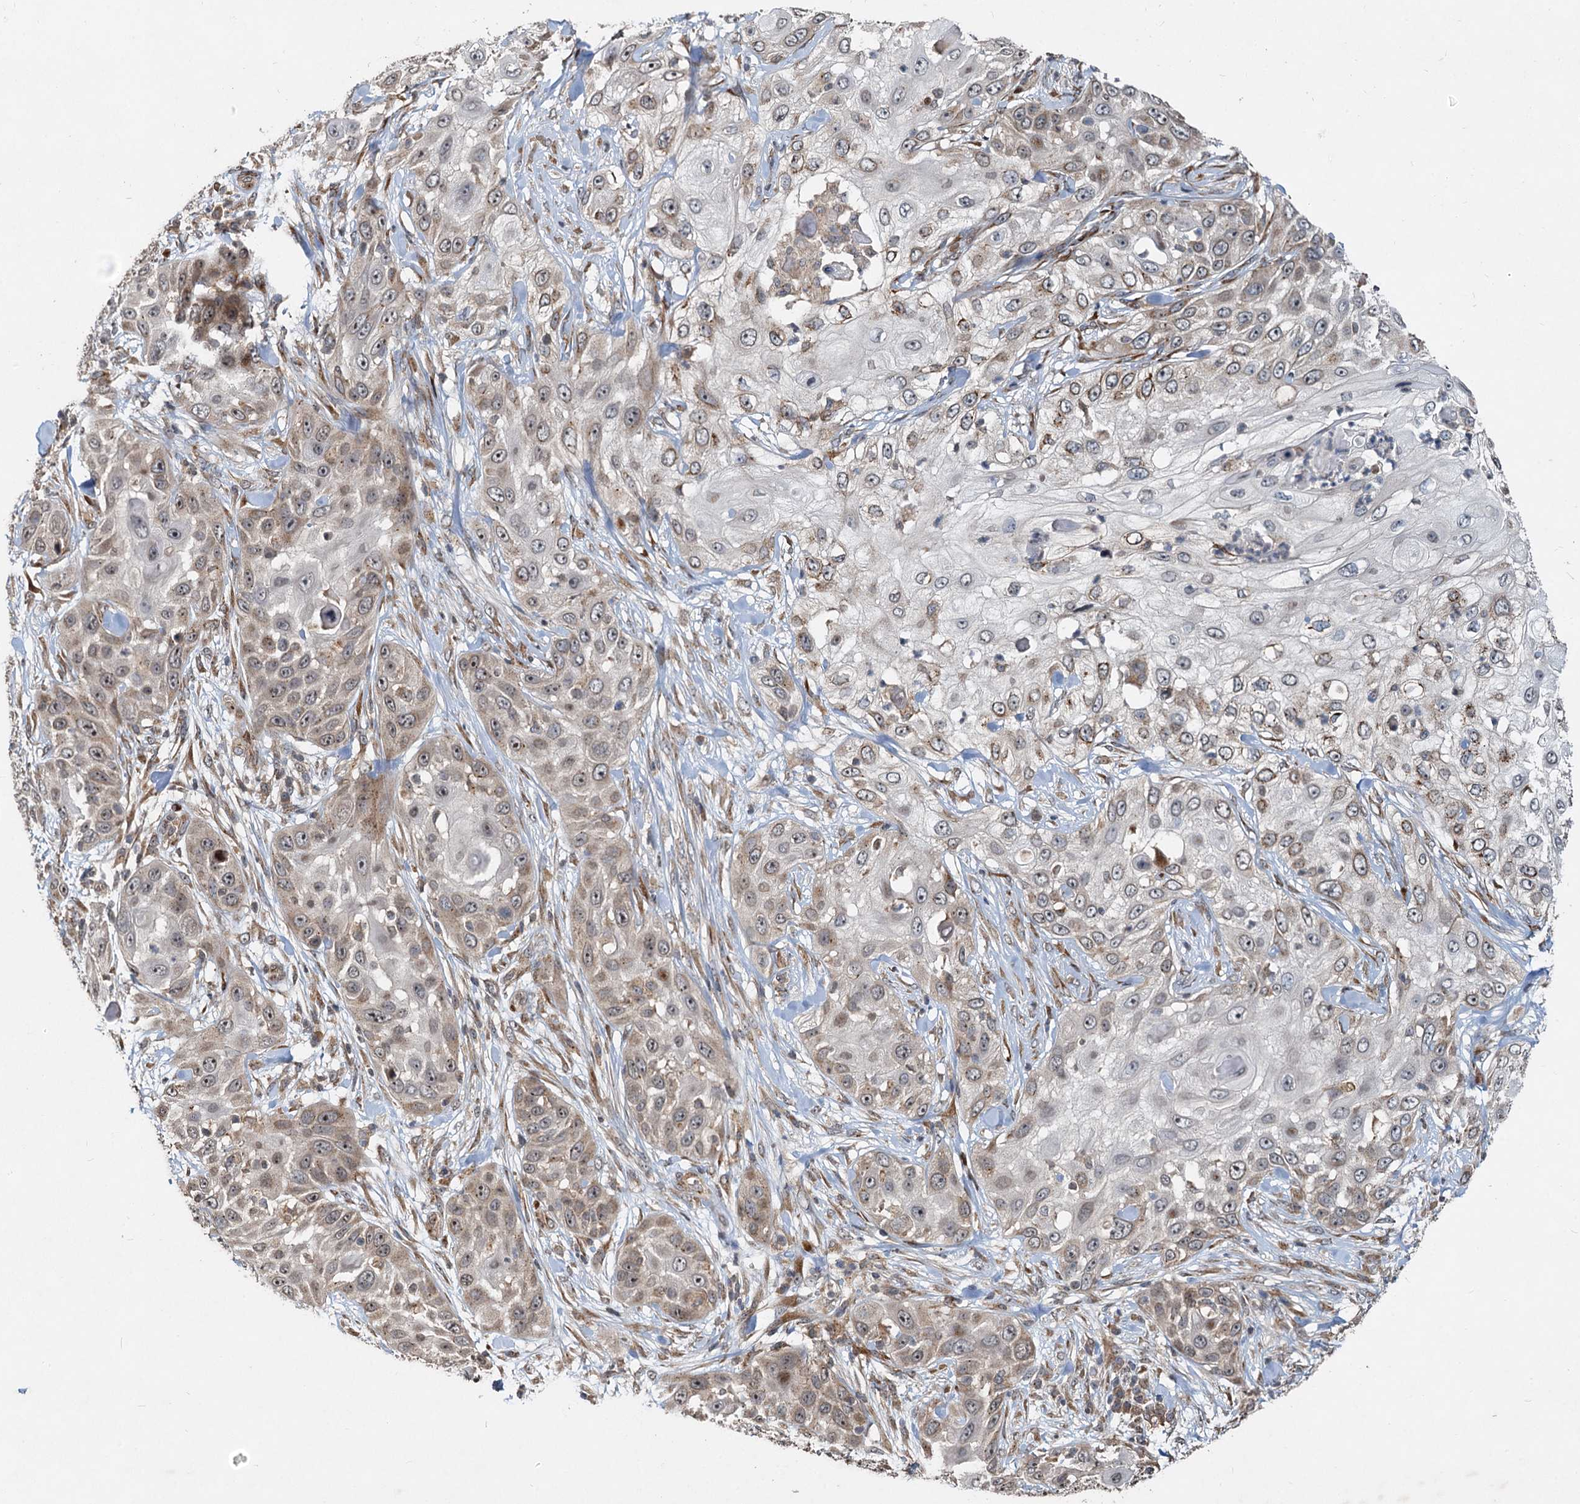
{"staining": {"intensity": "moderate", "quantity": "25%-75%", "location": "cytoplasmic/membranous"}, "tissue": "skin cancer", "cell_type": "Tumor cells", "image_type": "cancer", "snomed": [{"axis": "morphology", "description": "Squamous cell carcinoma, NOS"}, {"axis": "topography", "description": "Skin"}], "caption": "Brown immunohistochemical staining in squamous cell carcinoma (skin) shows moderate cytoplasmic/membranous positivity in about 25%-75% of tumor cells.", "gene": "CEP68", "patient": {"sex": "female", "age": 44}}